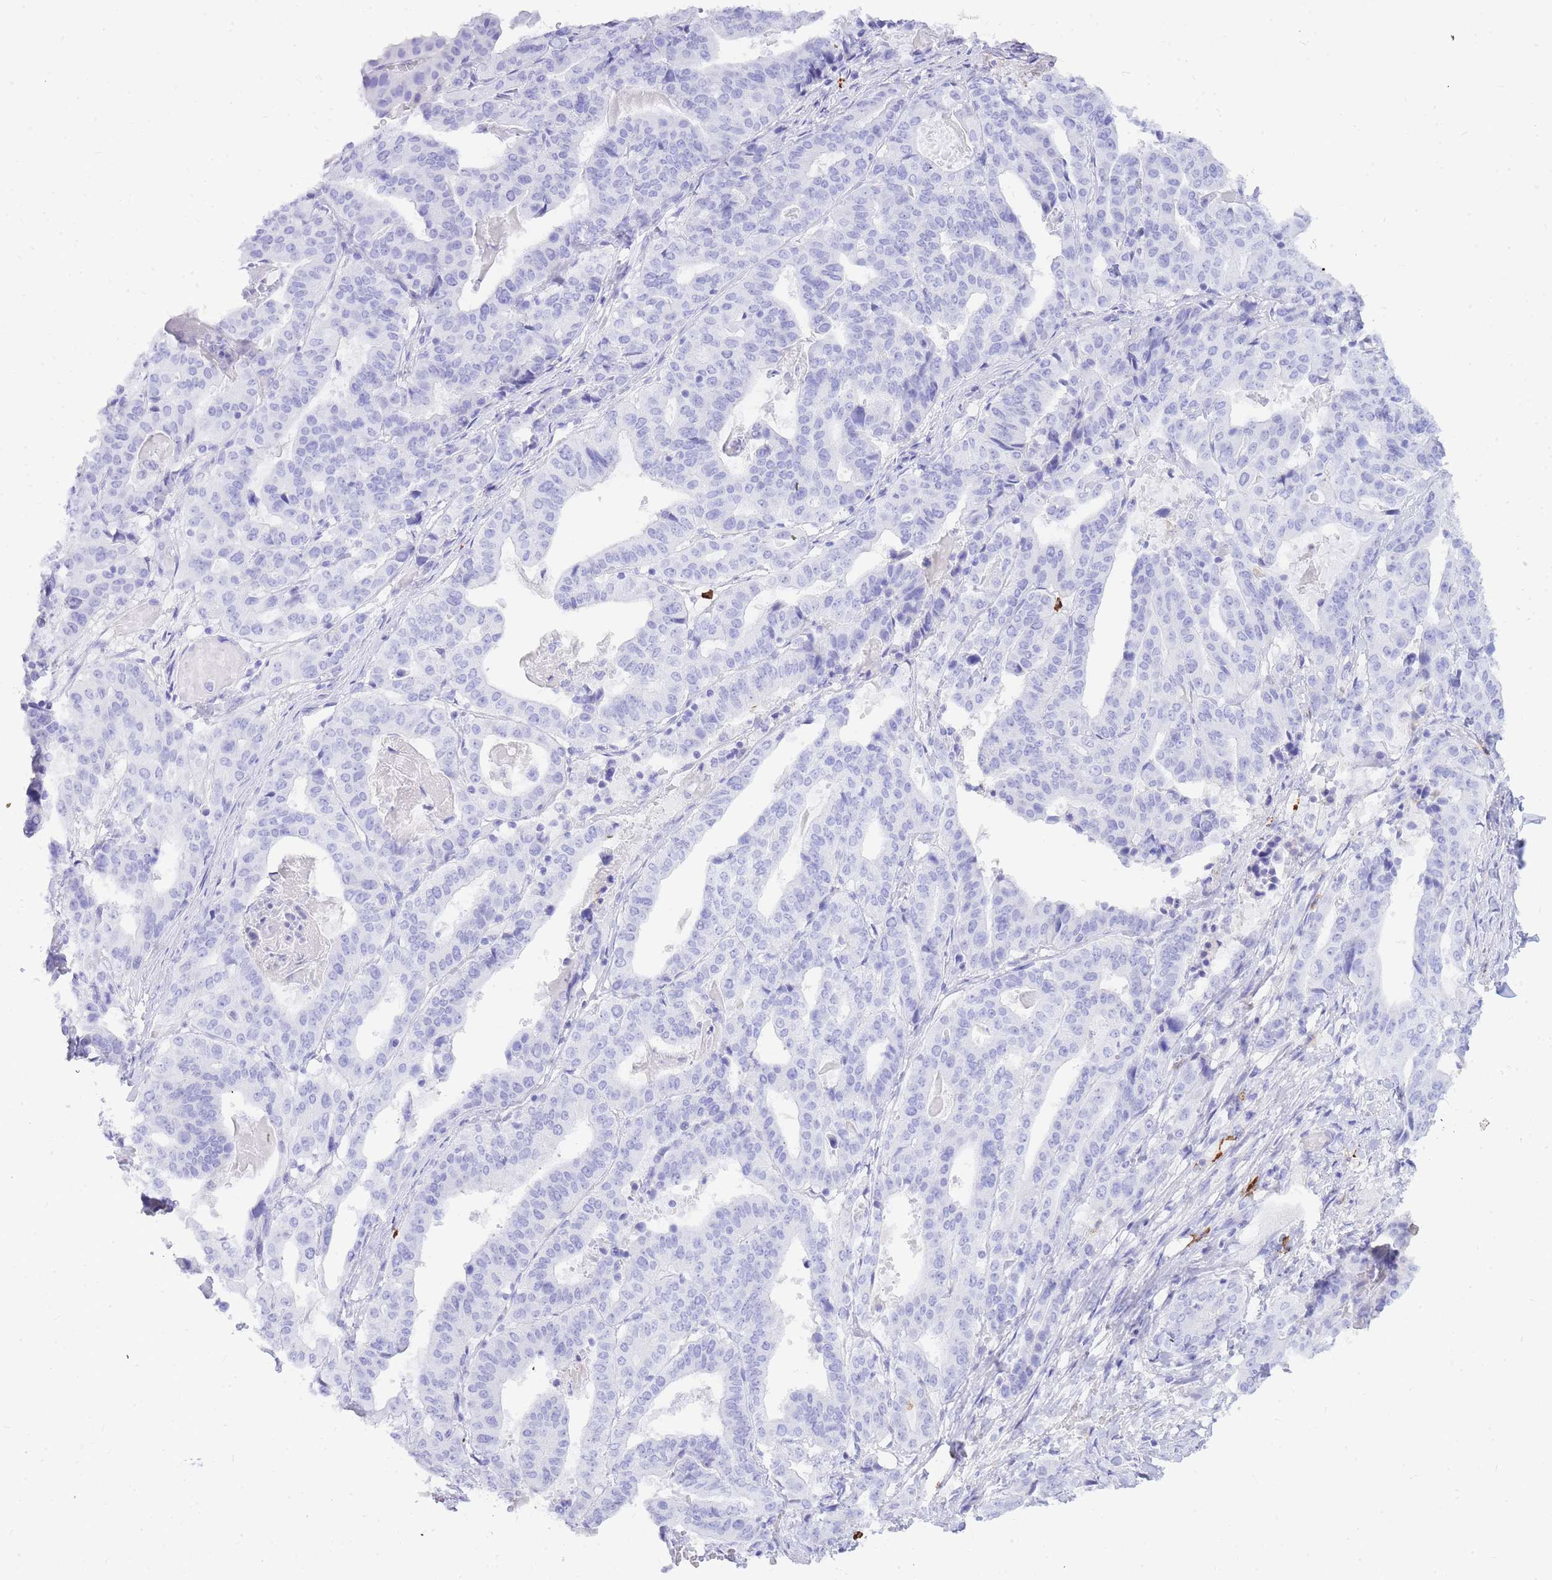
{"staining": {"intensity": "negative", "quantity": "none", "location": "none"}, "tissue": "stomach cancer", "cell_type": "Tumor cells", "image_type": "cancer", "snomed": [{"axis": "morphology", "description": "Adenocarcinoma, NOS"}, {"axis": "topography", "description": "Stomach"}], "caption": "Tumor cells show no significant protein staining in stomach adenocarcinoma.", "gene": "HERC1", "patient": {"sex": "male", "age": 48}}